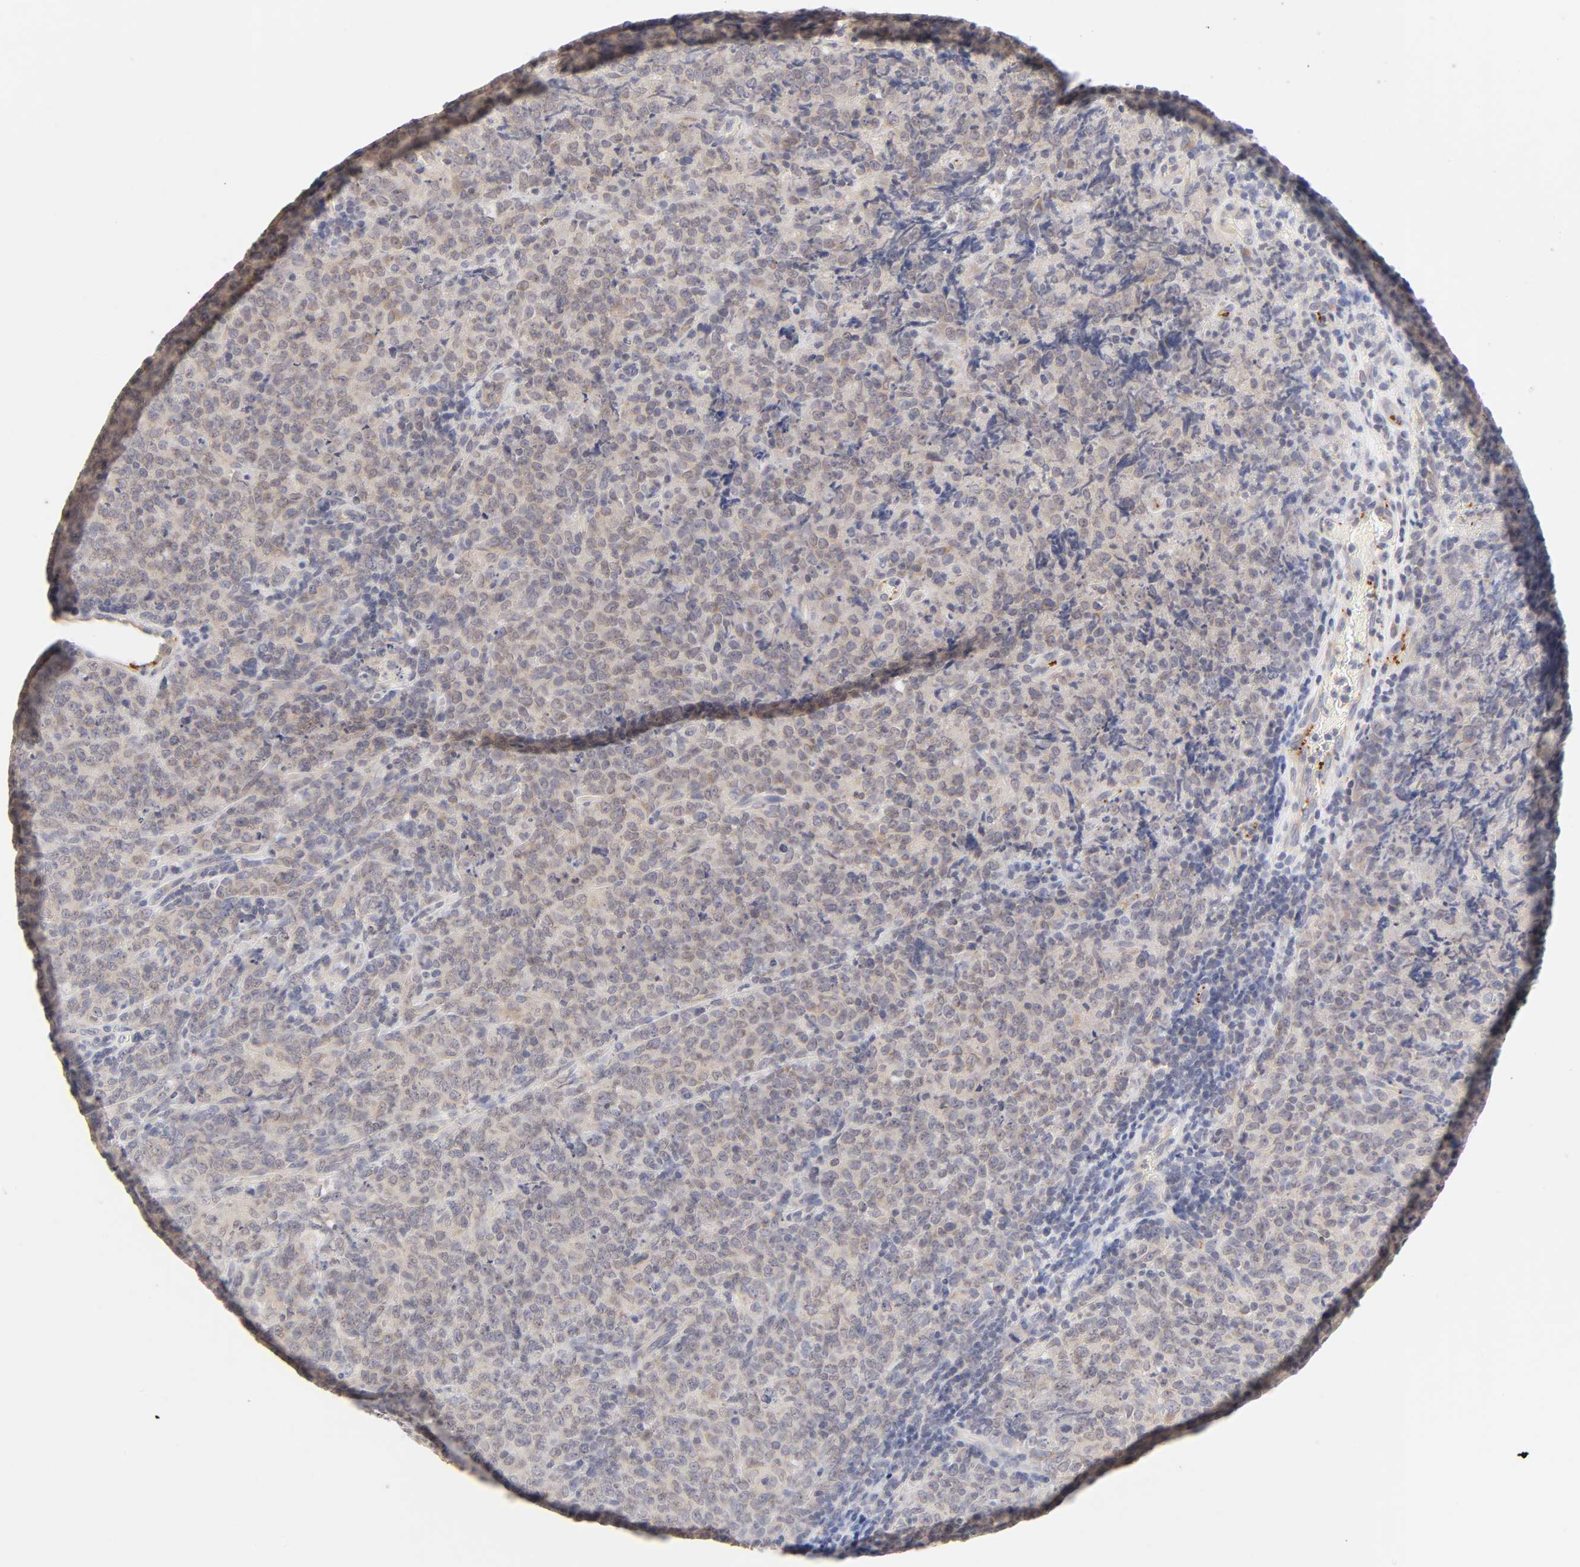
{"staining": {"intensity": "weak", "quantity": "25%-75%", "location": "cytoplasmic/membranous"}, "tissue": "lymphoma", "cell_type": "Tumor cells", "image_type": "cancer", "snomed": [{"axis": "morphology", "description": "Malignant lymphoma, non-Hodgkin's type, High grade"}, {"axis": "topography", "description": "Tonsil"}], "caption": "Immunohistochemical staining of human lymphoma exhibits low levels of weak cytoplasmic/membranous protein staining in approximately 25%-75% of tumor cells.", "gene": "CYP4B1", "patient": {"sex": "female", "age": 36}}